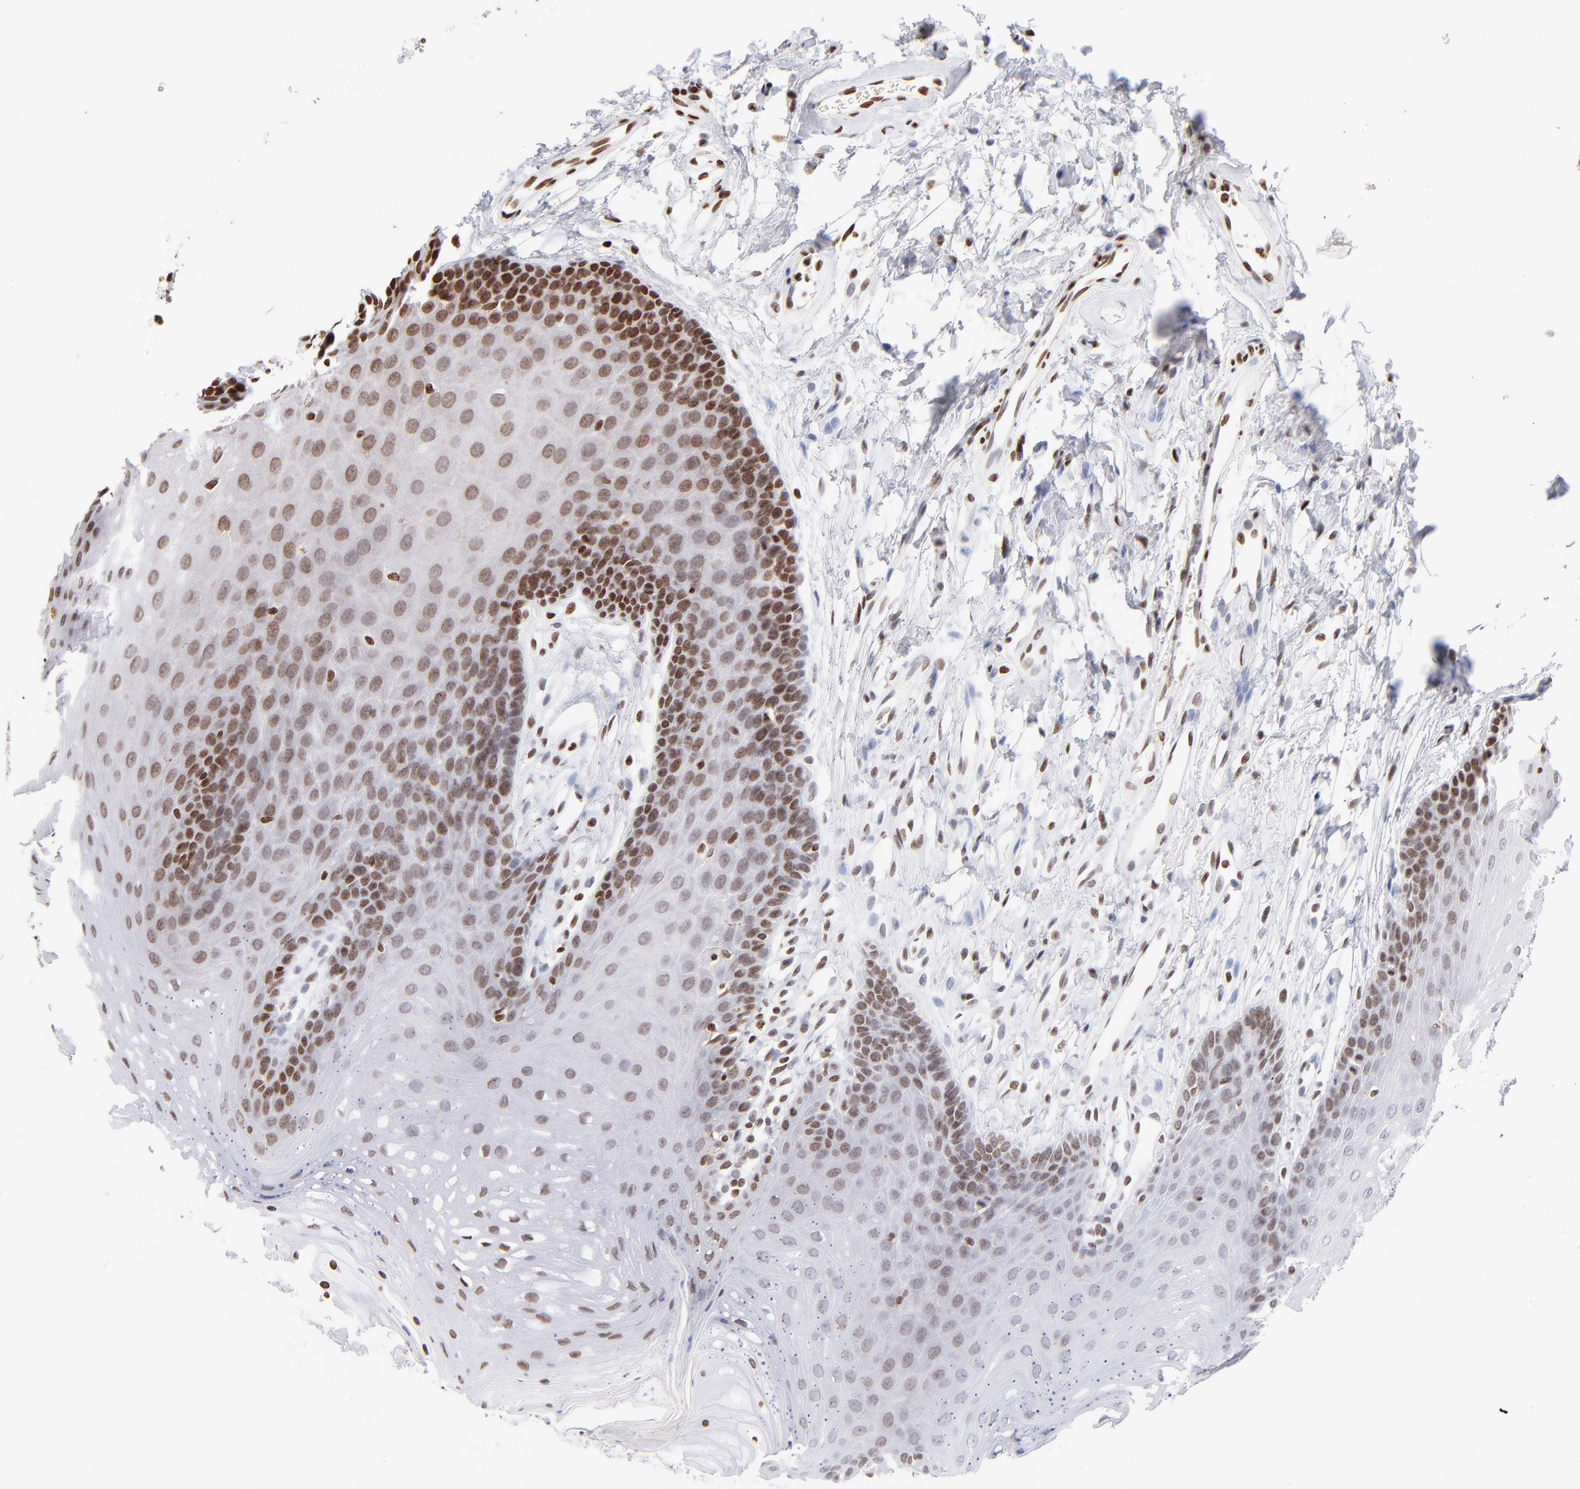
{"staining": {"intensity": "moderate", "quantity": ">75%", "location": "nuclear"}, "tissue": "oral mucosa", "cell_type": "Squamous epithelial cells", "image_type": "normal", "snomed": [{"axis": "morphology", "description": "Normal tissue, NOS"}, {"axis": "topography", "description": "Oral tissue"}], "caption": "Immunohistochemistry (IHC) micrograph of benign human oral mucosa stained for a protein (brown), which exhibits medium levels of moderate nuclear expression in about >75% of squamous epithelial cells.", "gene": "RTL4", "patient": {"sex": "male", "age": 62}}